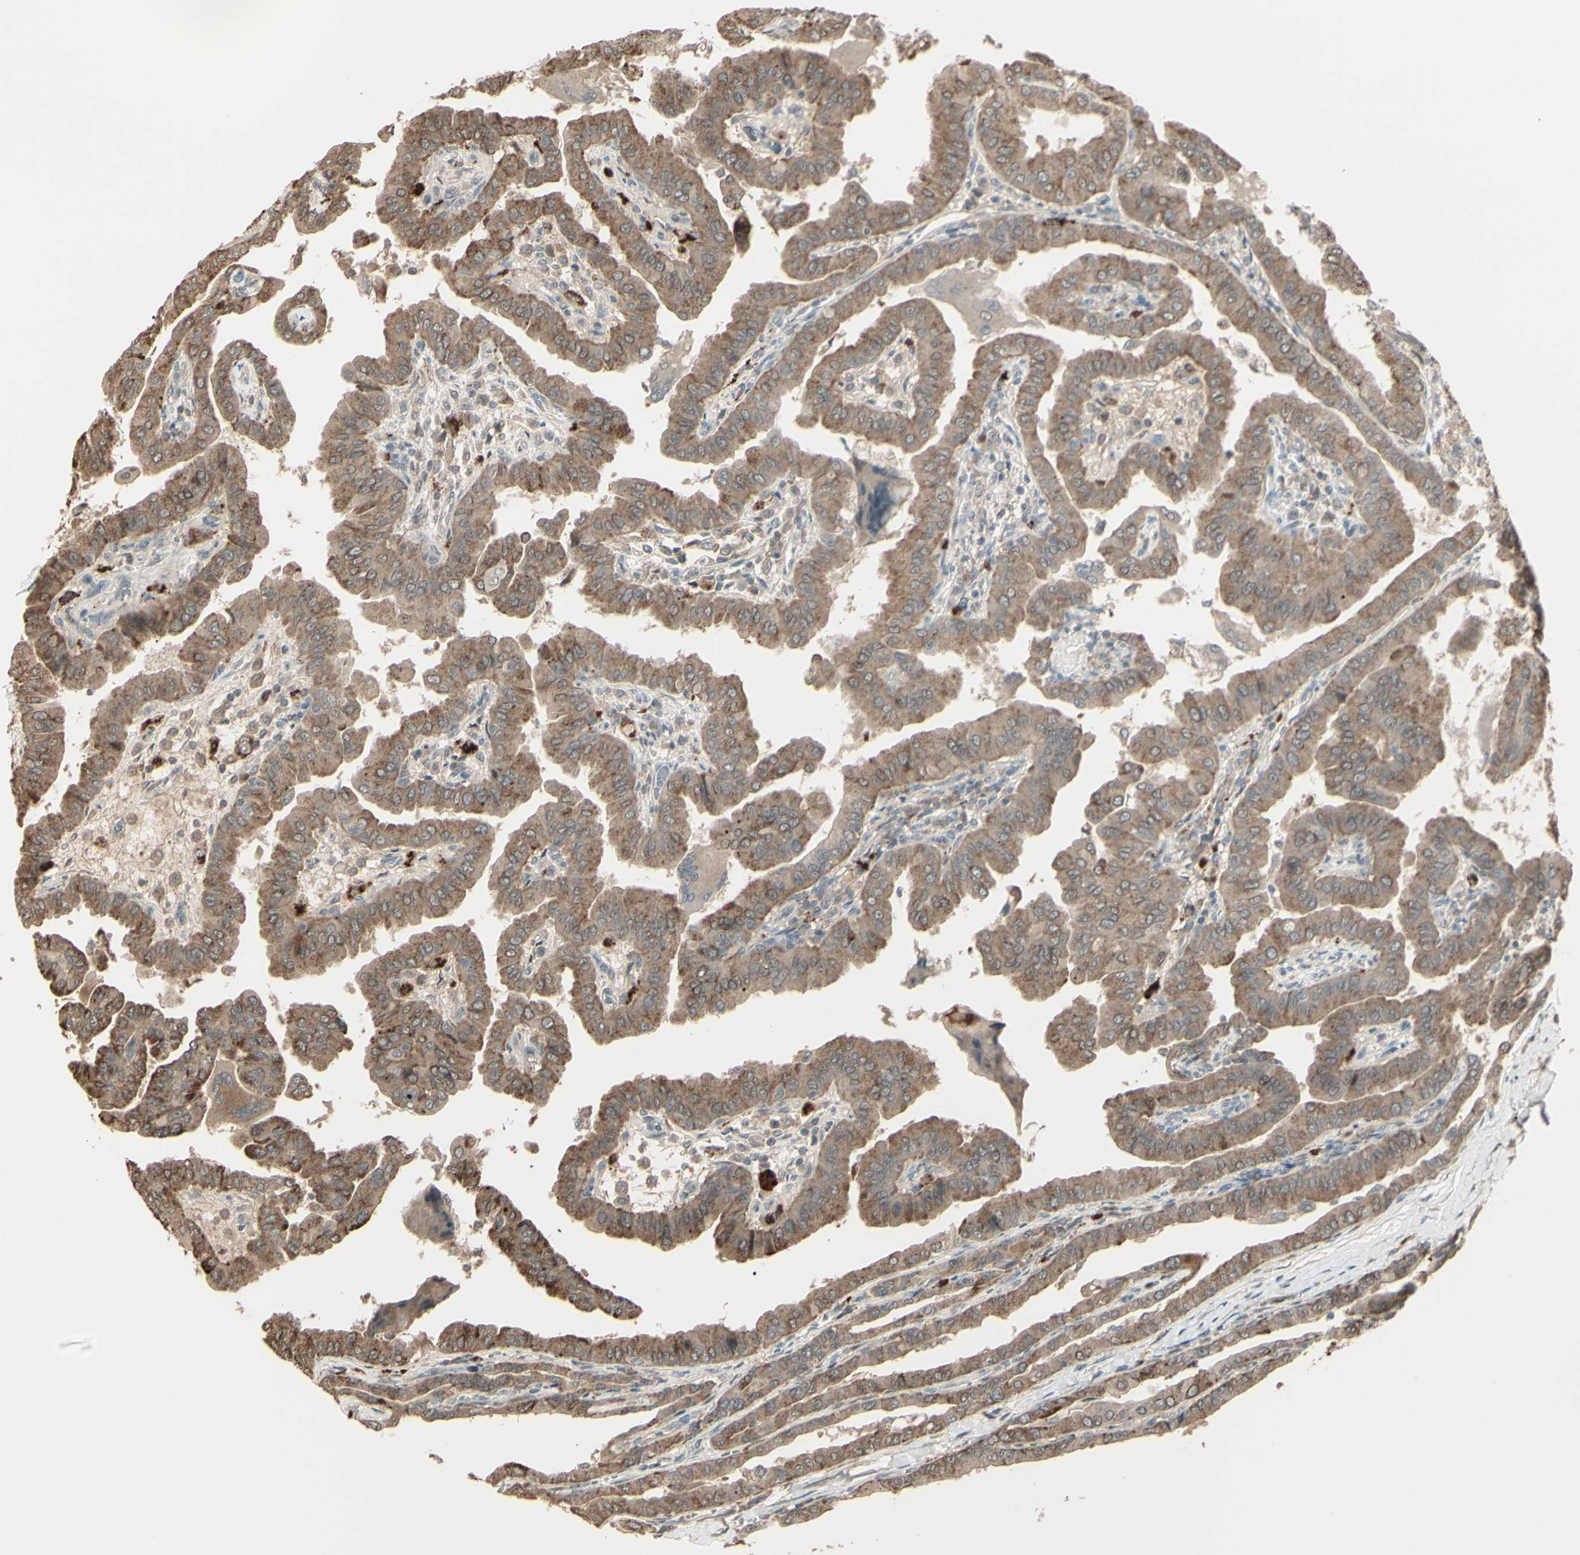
{"staining": {"intensity": "moderate", "quantity": ">75%", "location": "cytoplasmic/membranous"}, "tissue": "thyroid cancer", "cell_type": "Tumor cells", "image_type": "cancer", "snomed": [{"axis": "morphology", "description": "Papillary adenocarcinoma, NOS"}, {"axis": "topography", "description": "Thyroid gland"}], "caption": "Protein staining of papillary adenocarcinoma (thyroid) tissue shows moderate cytoplasmic/membranous expression in about >75% of tumor cells. (Stains: DAB in brown, nuclei in blue, Microscopy: brightfield microscopy at high magnification).", "gene": "GNAS", "patient": {"sex": "male", "age": 33}}